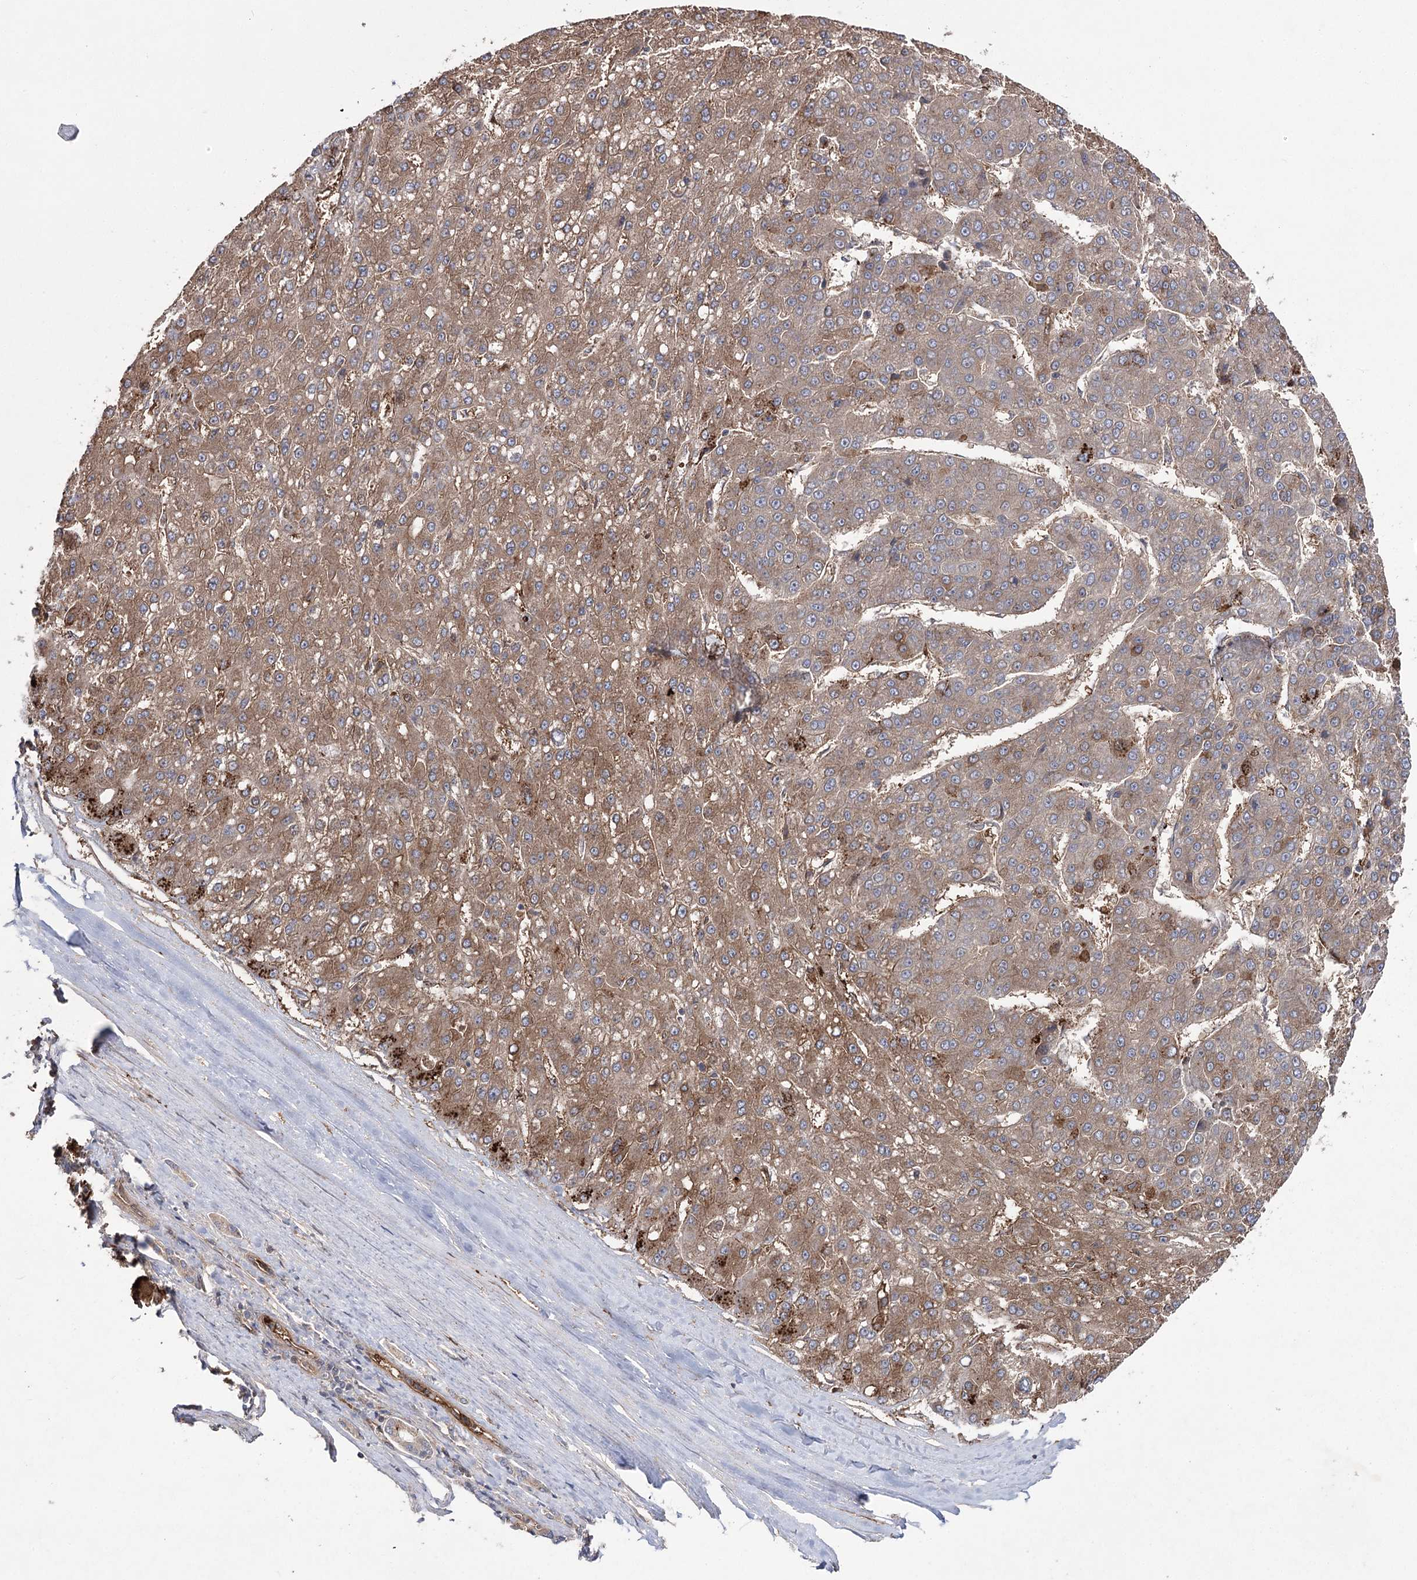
{"staining": {"intensity": "moderate", "quantity": ">75%", "location": "cytoplasmic/membranous"}, "tissue": "liver cancer", "cell_type": "Tumor cells", "image_type": "cancer", "snomed": [{"axis": "morphology", "description": "Carcinoma, Hepatocellular, NOS"}, {"axis": "topography", "description": "Liver"}], "caption": "Immunohistochemistry (IHC) staining of liver cancer (hepatocellular carcinoma), which exhibits medium levels of moderate cytoplasmic/membranous expression in approximately >75% of tumor cells indicating moderate cytoplasmic/membranous protein staining. The staining was performed using DAB (brown) for protein detection and nuclei were counterstained in hematoxylin (blue).", "gene": "OTUD1", "patient": {"sex": "male", "age": 67}}